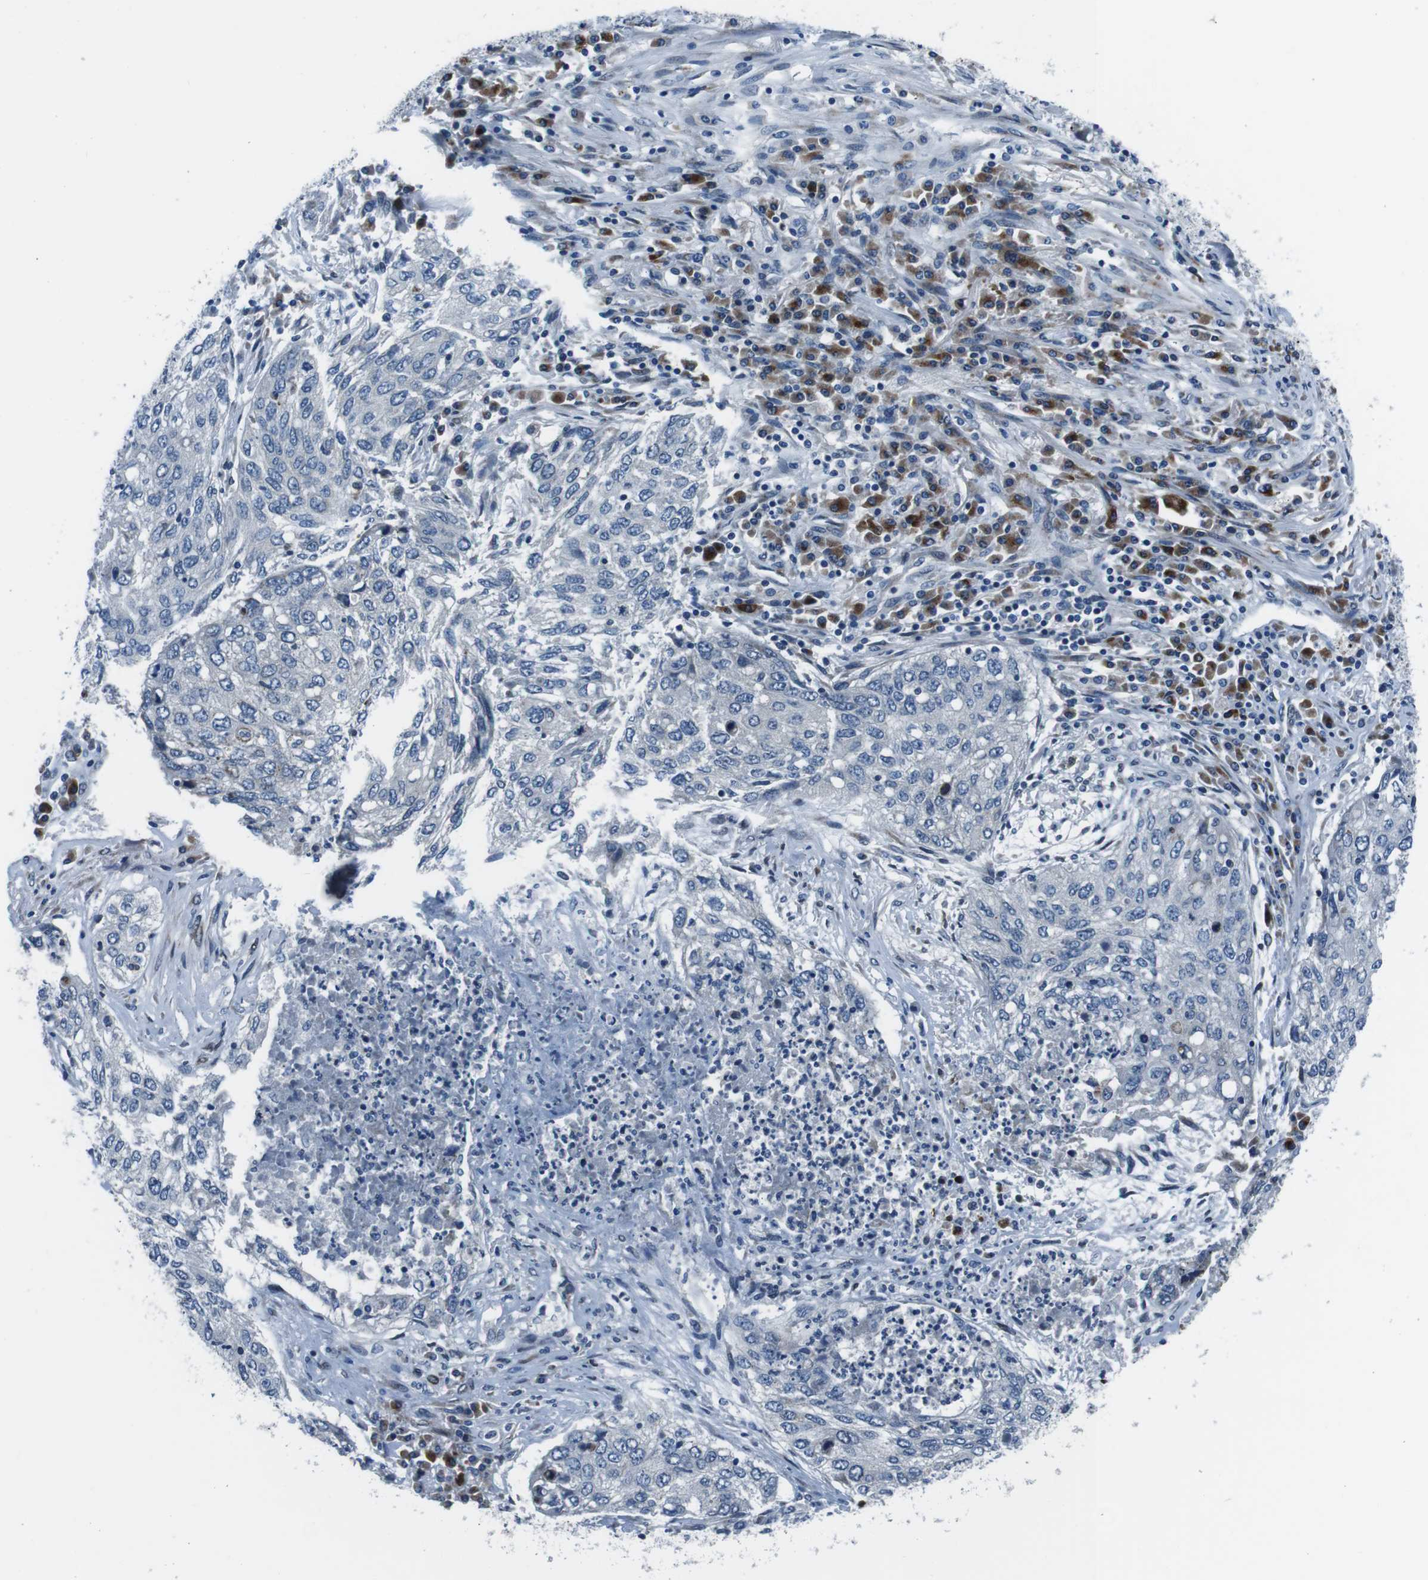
{"staining": {"intensity": "negative", "quantity": "none", "location": "none"}, "tissue": "lung cancer", "cell_type": "Tumor cells", "image_type": "cancer", "snomed": [{"axis": "morphology", "description": "Squamous cell carcinoma, NOS"}, {"axis": "topography", "description": "Lung"}], "caption": "Squamous cell carcinoma (lung) was stained to show a protein in brown. There is no significant positivity in tumor cells.", "gene": "NUCB2", "patient": {"sex": "female", "age": 63}}